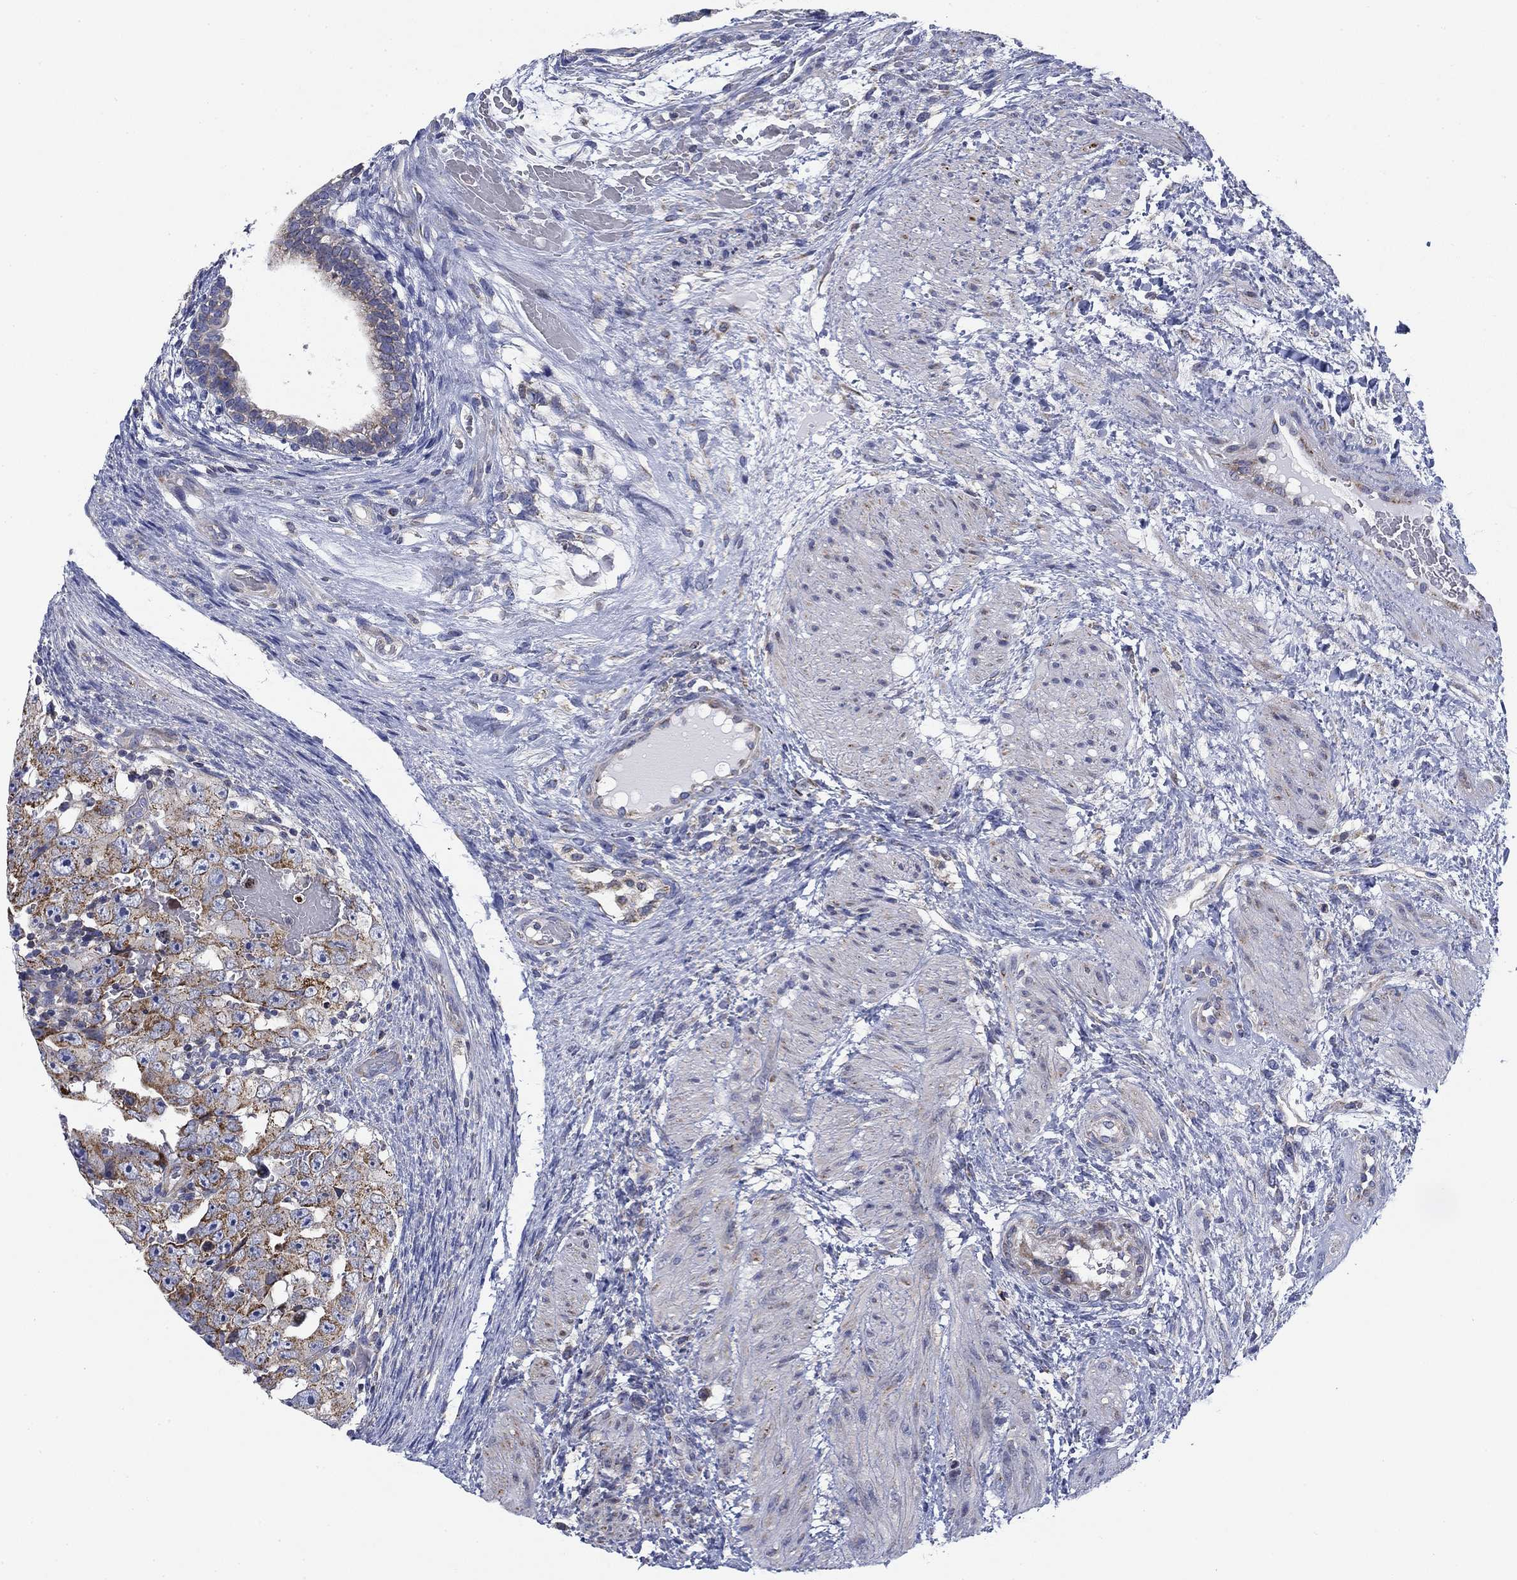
{"staining": {"intensity": "moderate", "quantity": "<25%", "location": "cytoplasmic/membranous"}, "tissue": "testis cancer", "cell_type": "Tumor cells", "image_type": "cancer", "snomed": [{"axis": "morphology", "description": "Normal tissue, NOS"}, {"axis": "morphology", "description": "Carcinoma, Embryonal, NOS"}, {"axis": "topography", "description": "Testis"}, {"axis": "topography", "description": "Epididymis"}], "caption": "IHC photomicrograph of neoplastic tissue: human testis cancer stained using immunohistochemistry (IHC) reveals low levels of moderate protein expression localized specifically in the cytoplasmic/membranous of tumor cells, appearing as a cytoplasmic/membranous brown color.", "gene": "NACAD", "patient": {"sex": "male", "age": 24}}